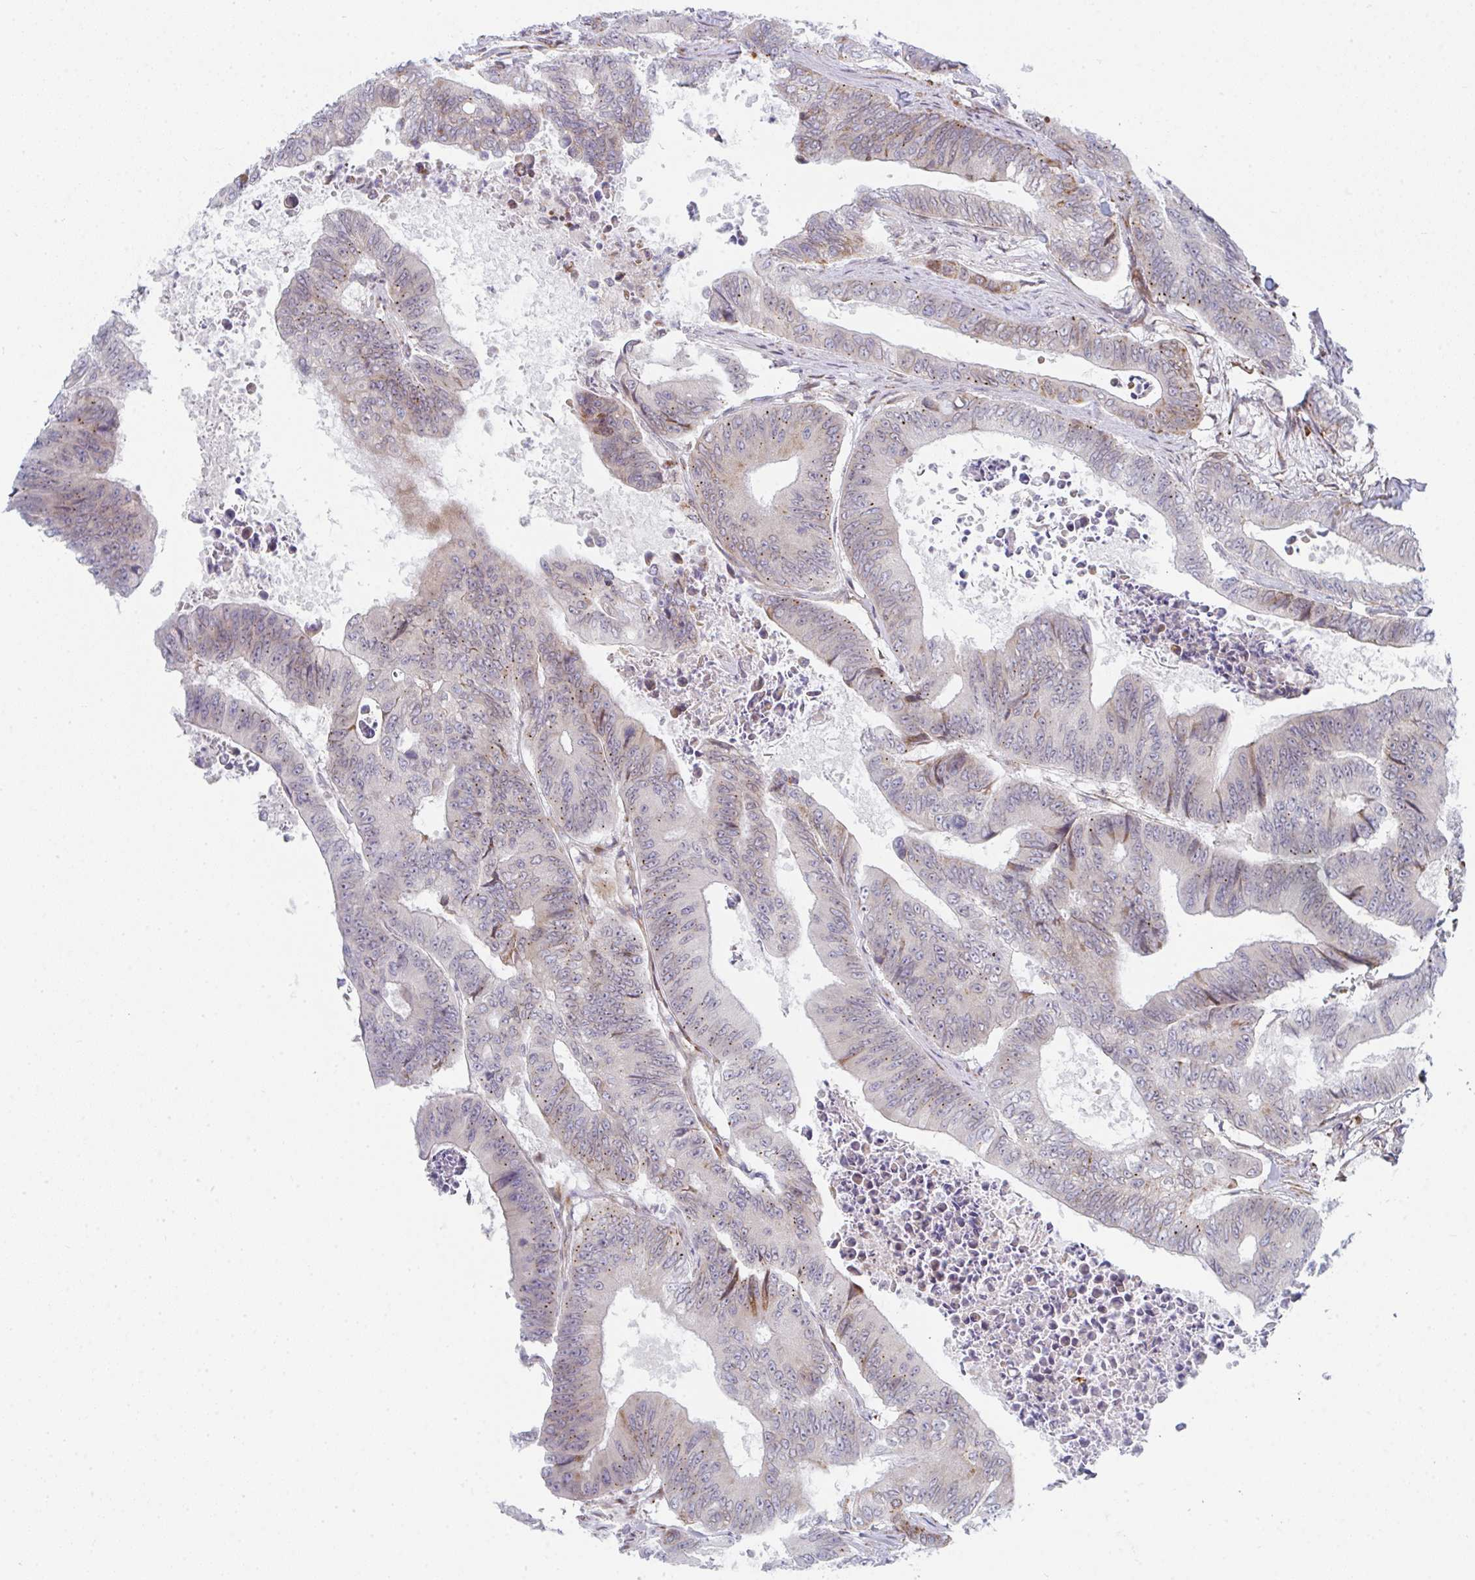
{"staining": {"intensity": "weak", "quantity": "25%-75%", "location": "cytoplasmic/membranous"}, "tissue": "colorectal cancer", "cell_type": "Tumor cells", "image_type": "cancer", "snomed": [{"axis": "morphology", "description": "Adenocarcinoma, NOS"}, {"axis": "topography", "description": "Colon"}], "caption": "Colorectal adenocarcinoma was stained to show a protein in brown. There is low levels of weak cytoplasmic/membranous staining in about 25%-75% of tumor cells.", "gene": "PRKCH", "patient": {"sex": "female", "age": 48}}